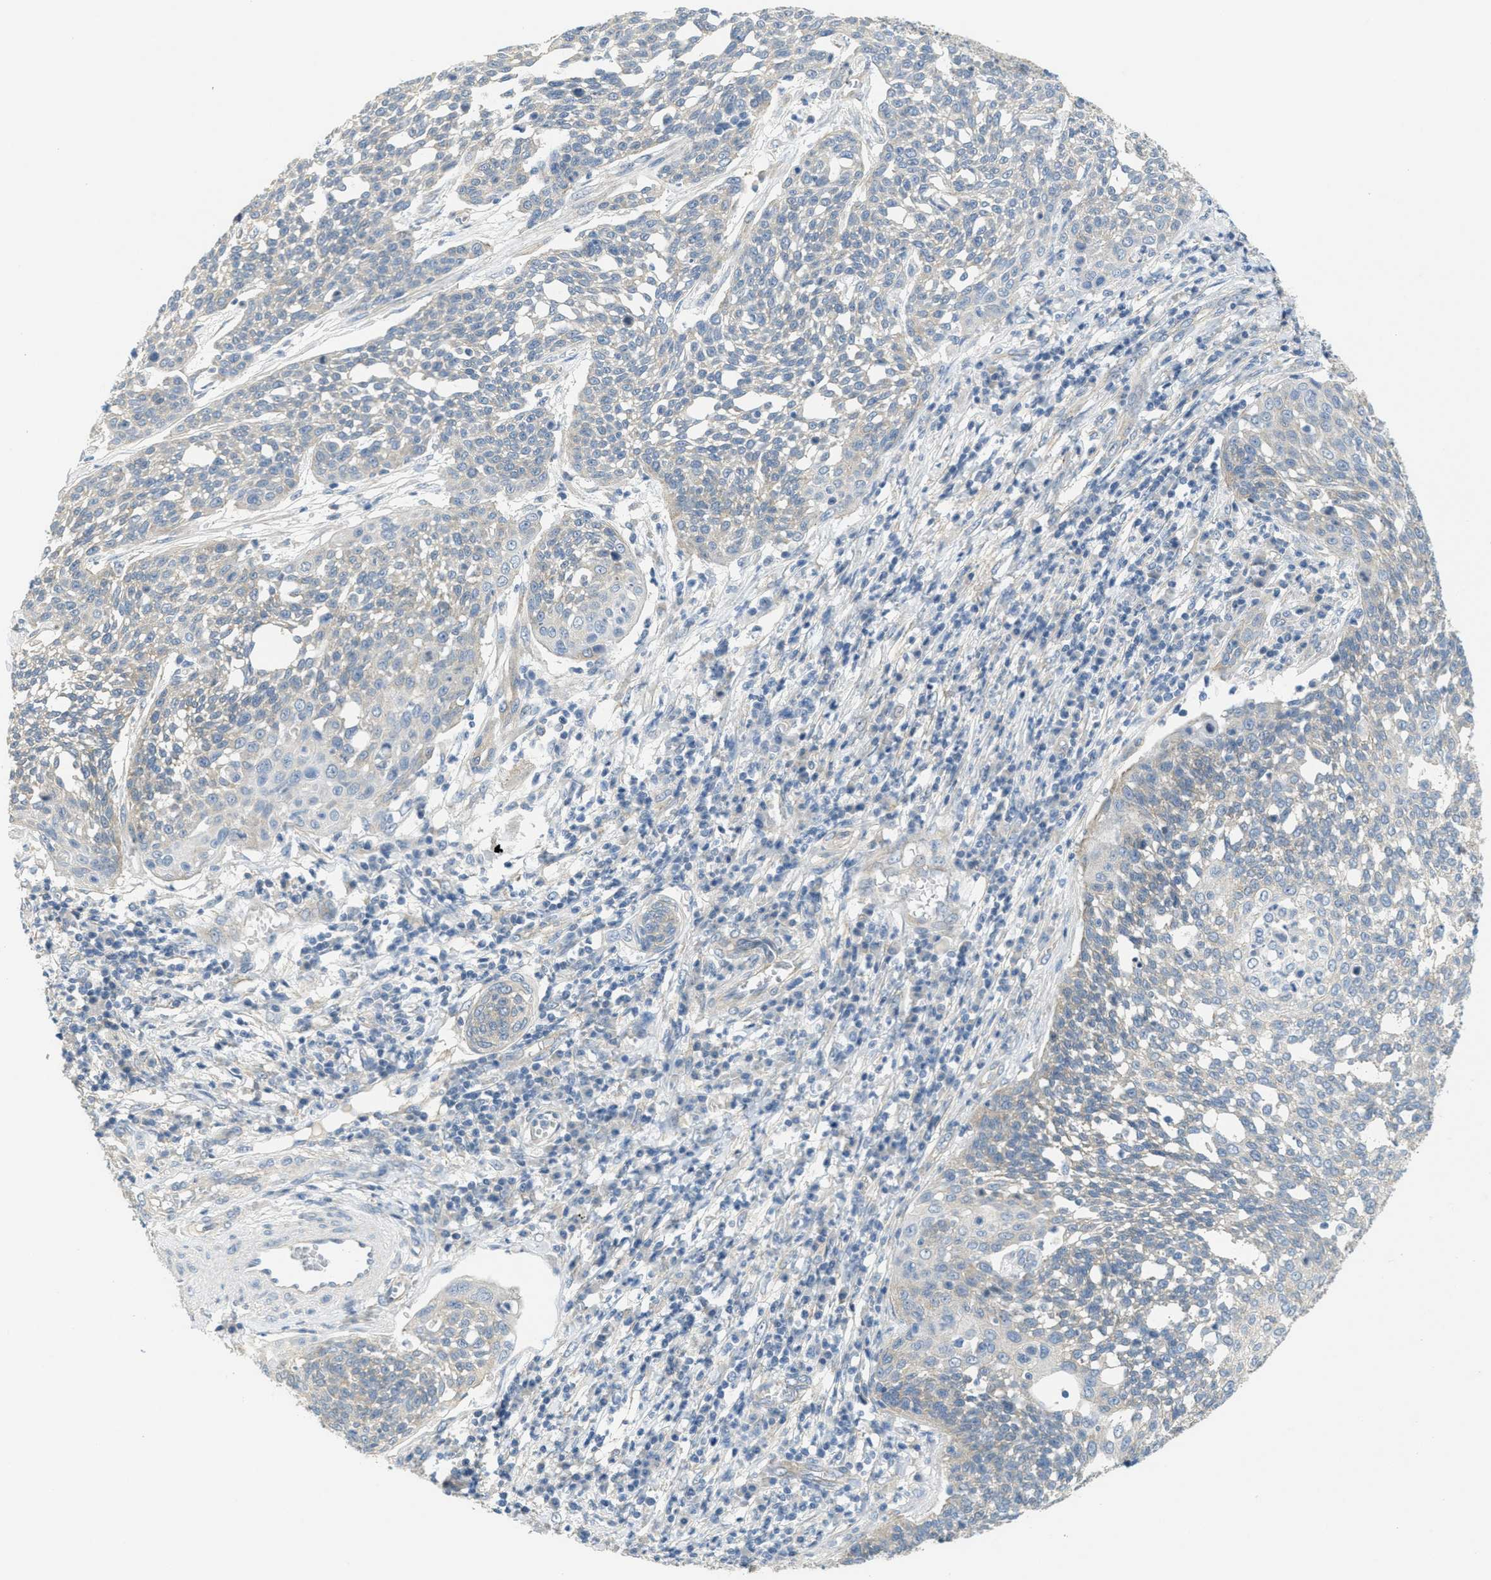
{"staining": {"intensity": "negative", "quantity": "none", "location": "none"}, "tissue": "cervical cancer", "cell_type": "Tumor cells", "image_type": "cancer", "snomed": [{"axis": "morphology", "description": "Squamous cell carcinoma, NOS"}, {"axis": "topography", "description": "Cervix"}], "caption": "Cervical squamous cell carcinoma stained for a protein using immunohistochemistry demonstrates no staining tumor cells.", "gene": "ZFYVE9", "patient": {"sex": "female", "age": 34}}